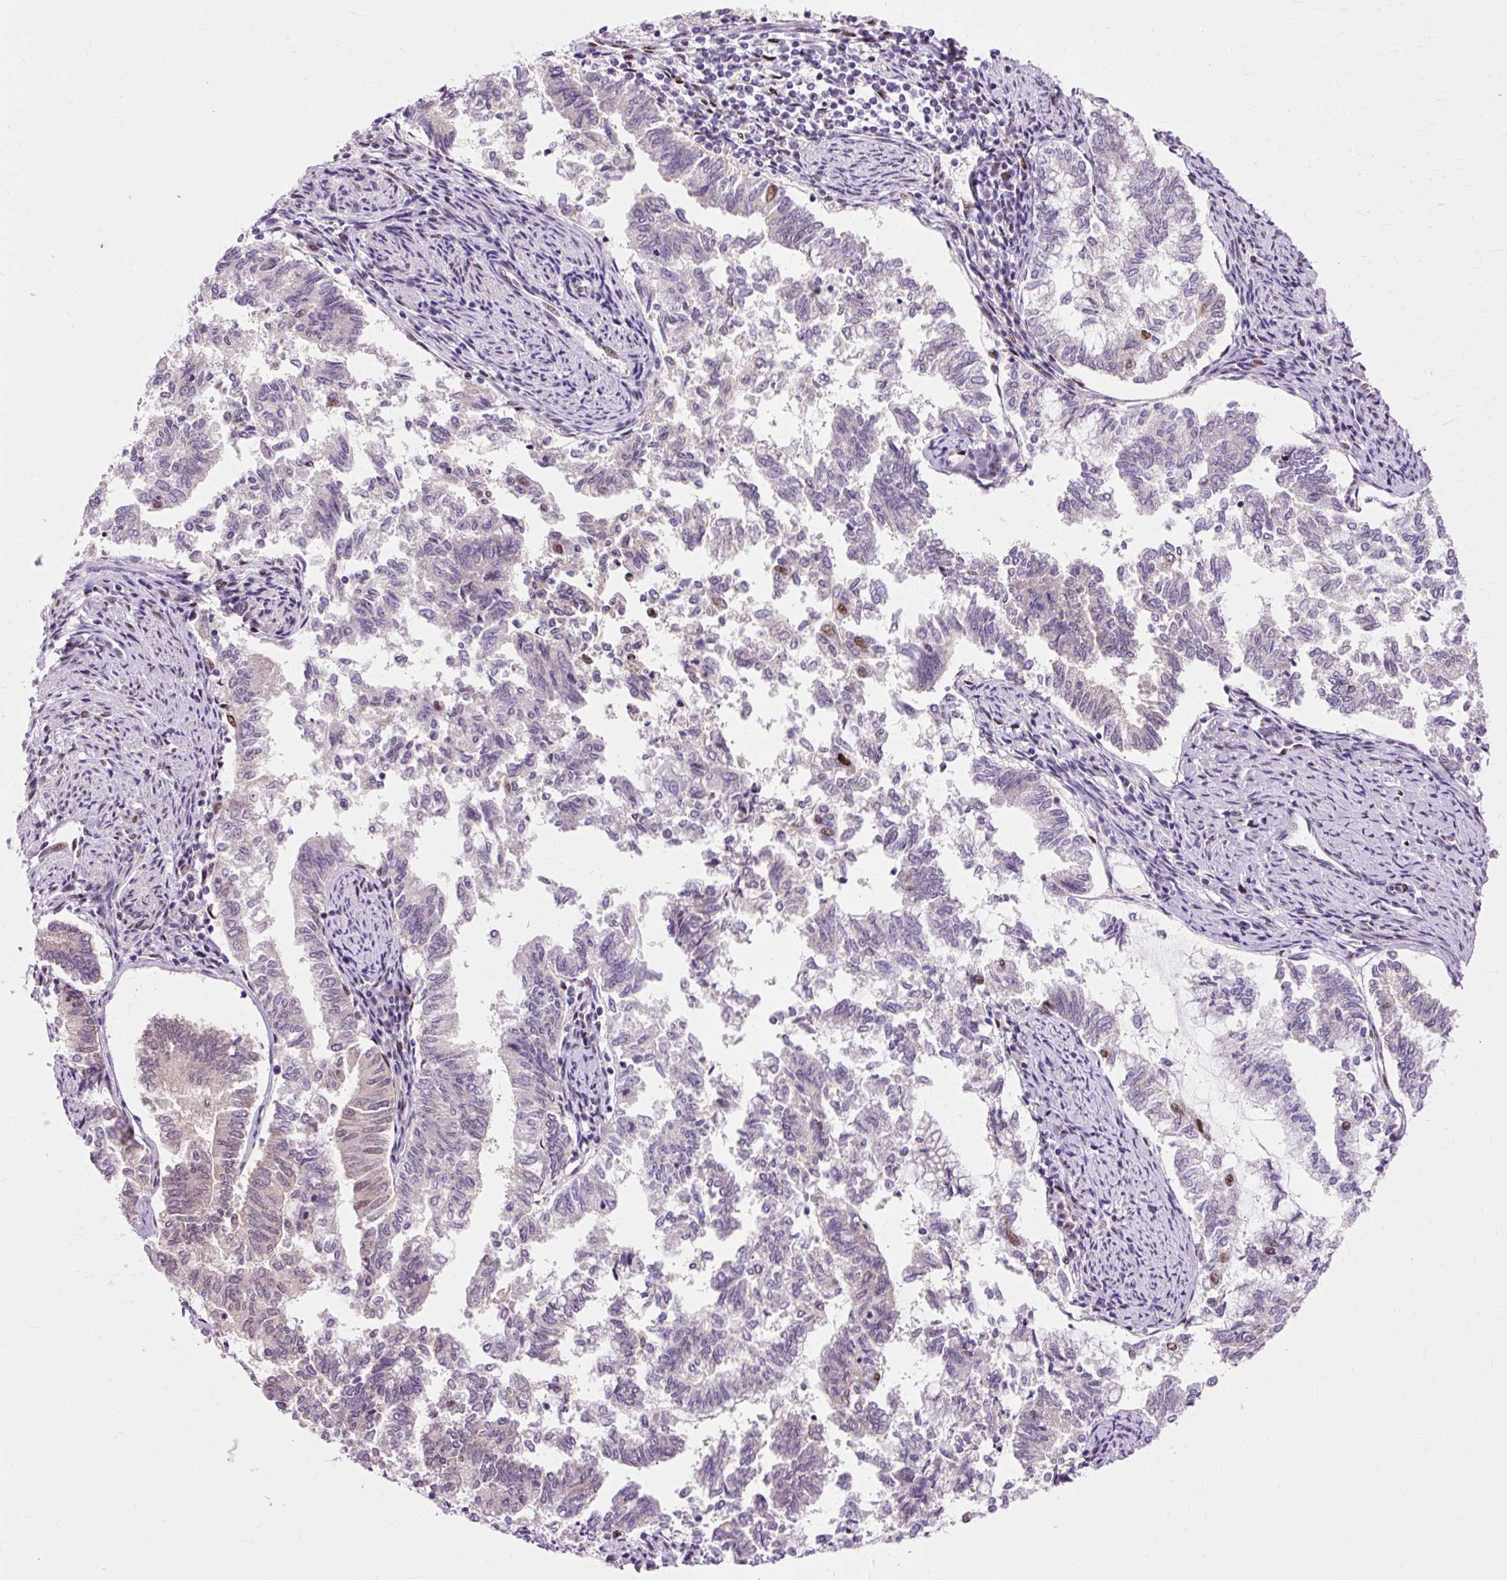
{"staining": {"intensity": "weak", "quantity": "<25%", "location": "nuclear"}, "tissue": "endometrial cancer", "cell_type": "Tumor cells", "image_type": "cancer", "snomed": [{"axis": "morphology", "description": "Adenocarcinoma, NOS"}, {"axis": "topography", "description": "Endometrium"}], "caption": "Immunohistochemistry image of neoplastic tissue: endometrial adenocarcinoma stained with DAB (3,3'-diaminobenzidine) exhibits no significant protein positivity in tumor cells.", "gene": "MACROD2", "patient": {"sex": "female", "age": 79}}